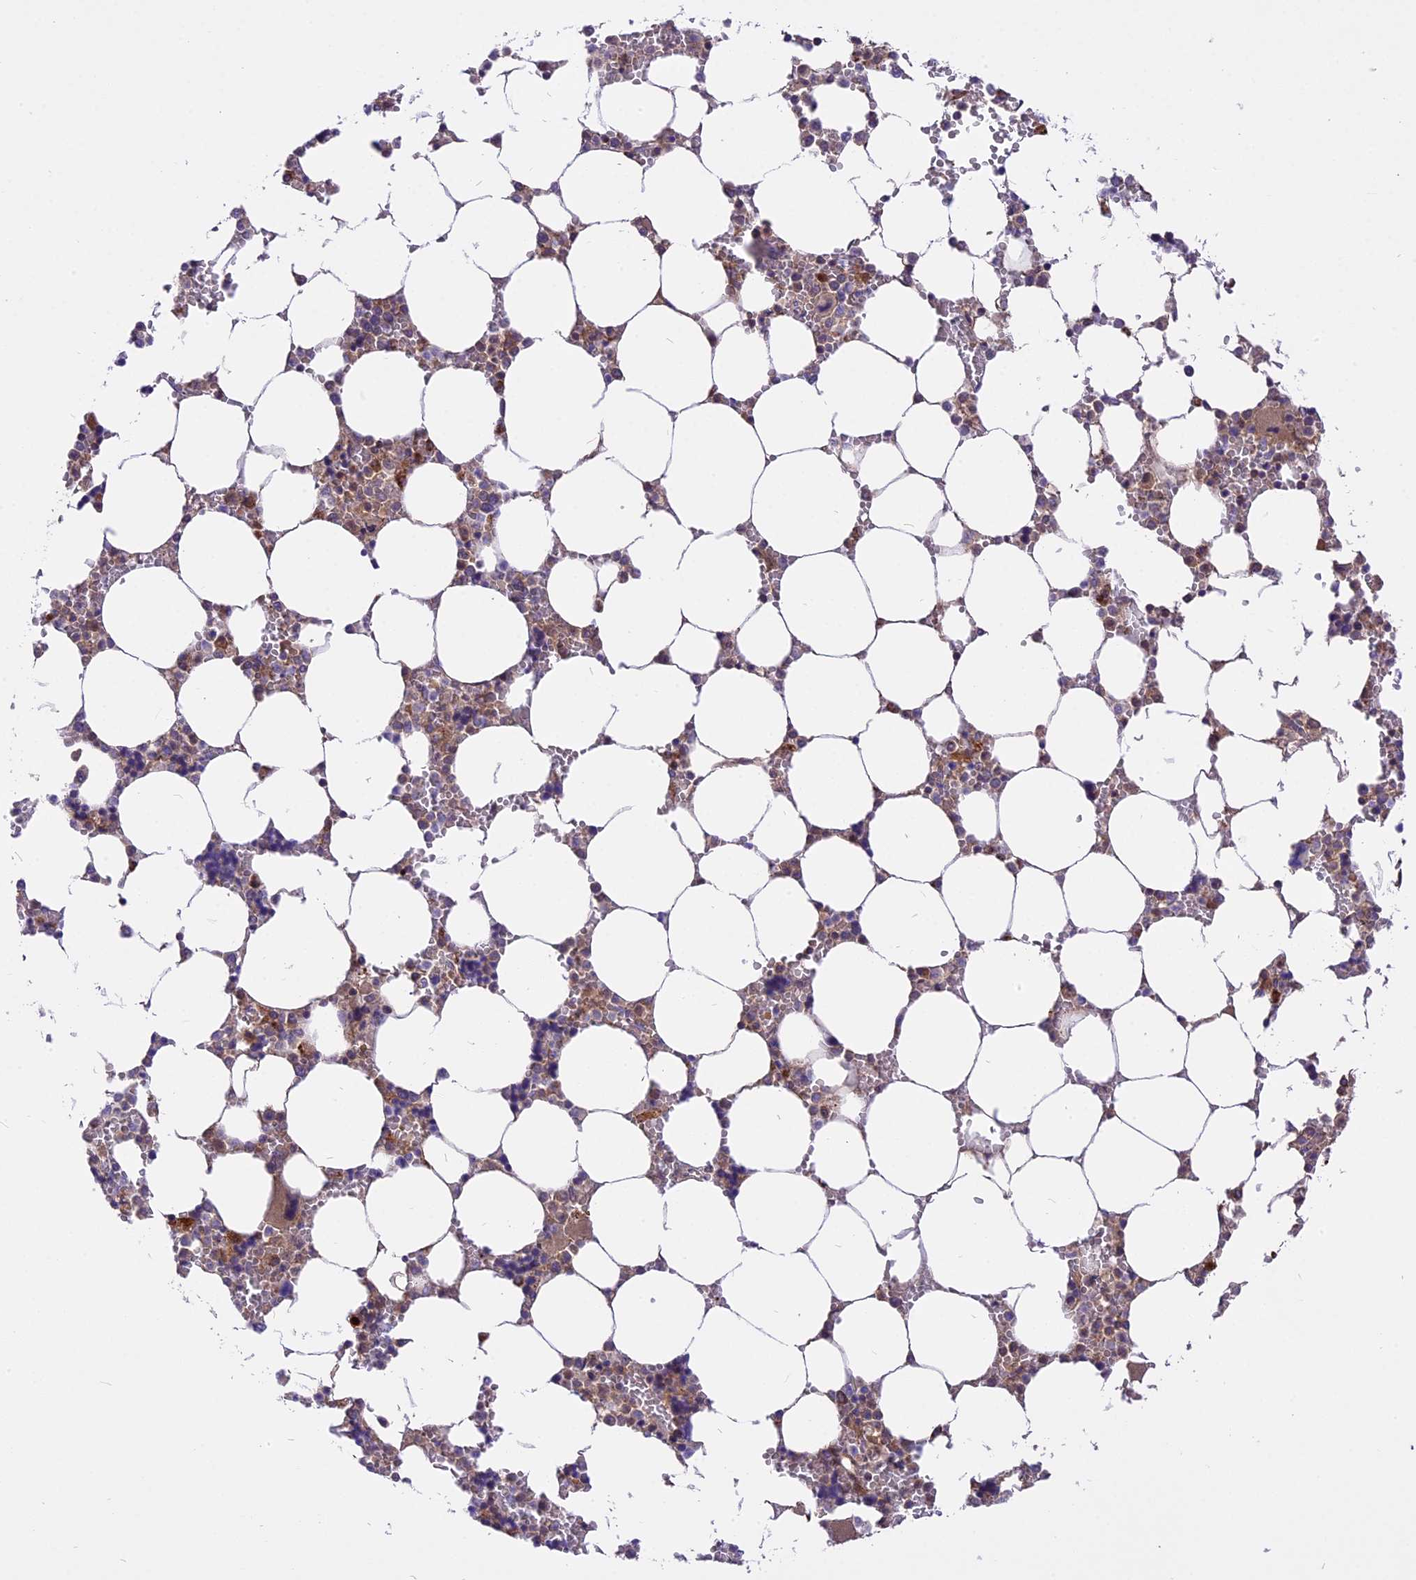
{"staining": {"intensity": "moderate", "quantity": "<25%", "location": "cytoplasmic/membranous"}, "tissue": "bone marrow", "cell_type": "Hematopoietic cells", "image_type": "normal", "snomed": [{"axis": "morphology", "description": "Normal tissue, NOS"}, {"axis": "topography", "description": "Bone marrow"}], "caption": "Immunohistochemical staining of benign human bone marrow reveals <25% levels of moderate cytoplasmic/membranous protein expression in about <25% of hematopoietic cells.", "gene": "COX17", "patient": {"sex": "male", "age": 64}}